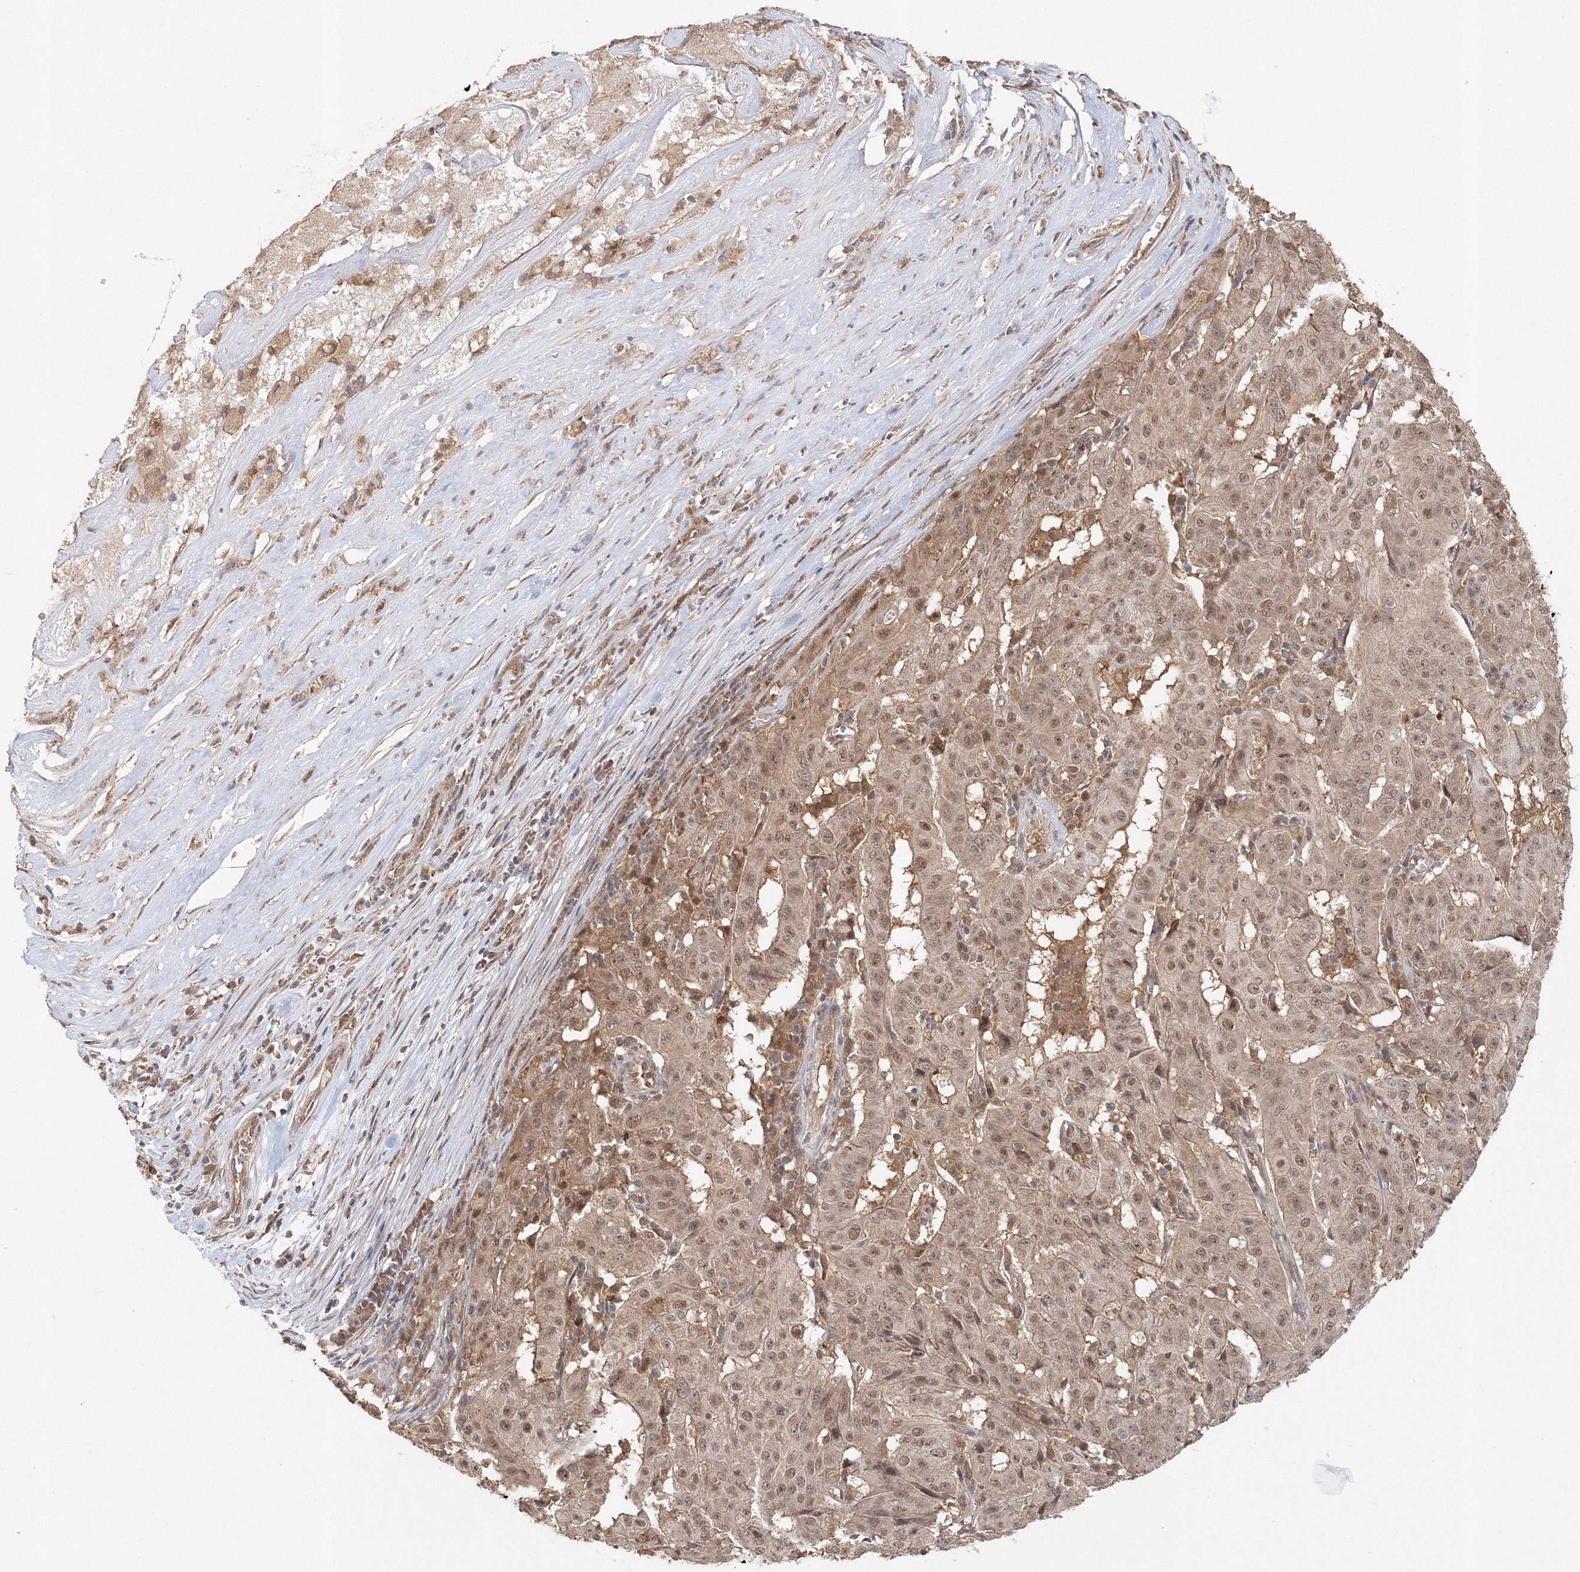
{"staining": {"intensity": "moderate", "quantity": ">75%", "location": "cytoplasmic/membranous,nuclear"}, "tissue": "pancreatic cancer", "cell_type": "Tumor cells", "image_type": "cancer", "snomed": [{"axis": "morphology", "description": "Adenocarcinoma, NOS"}, {"axis": "topography", "description": "Pancreas"}], "caption": "A micrograph of pancreatic cancer (adenocarcinoma) stained for a protein shows moderate cytoplasmic/membranous and nuclear brown staining in tumor cells. (IHC, brightfield microscopy, high magnification).", "gene": "PSMD6", "patient": {"sex": "male", "age": 63}}